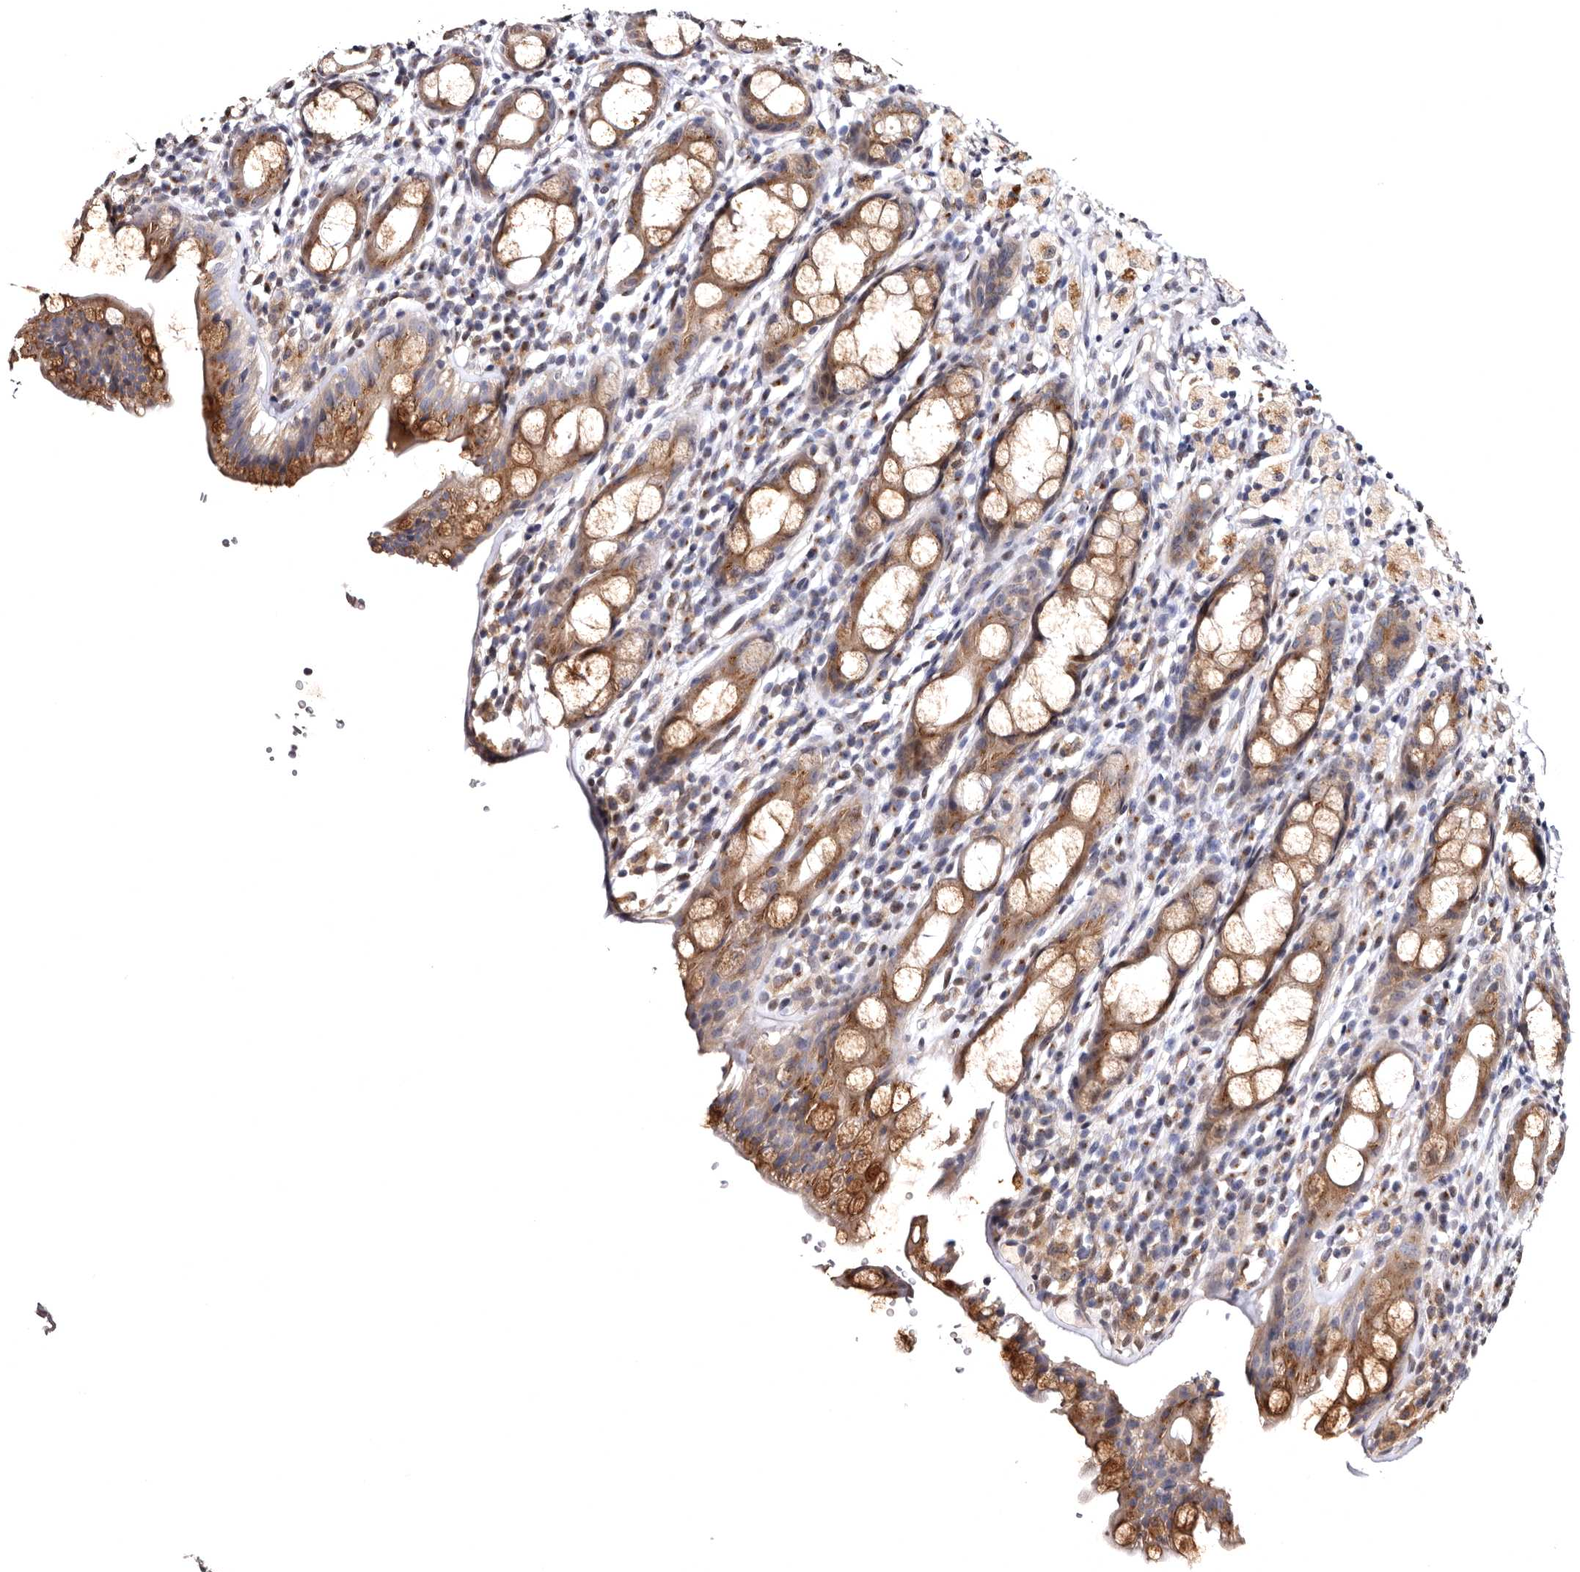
{"staining": {"intensity": "moderate", "quantity": ">75%", "location": "cytoplasmic/membranous"}, "tissue": "rectum", "cell_type": "Glandular cells", "image_type": "normal", "snomed": [{"axis": "morphology", "description": "Normal tissue, NOS"}, {"axis": "topography", "description": "Rectum"}], "caption": "This is a micrograph of IHC staining of benign rectum, which shows moderate expression in the cytoplasmic/membranous of glandular cells.", "gene": "FAM91A1", "patient": {"sex": "male", "age": 44}}